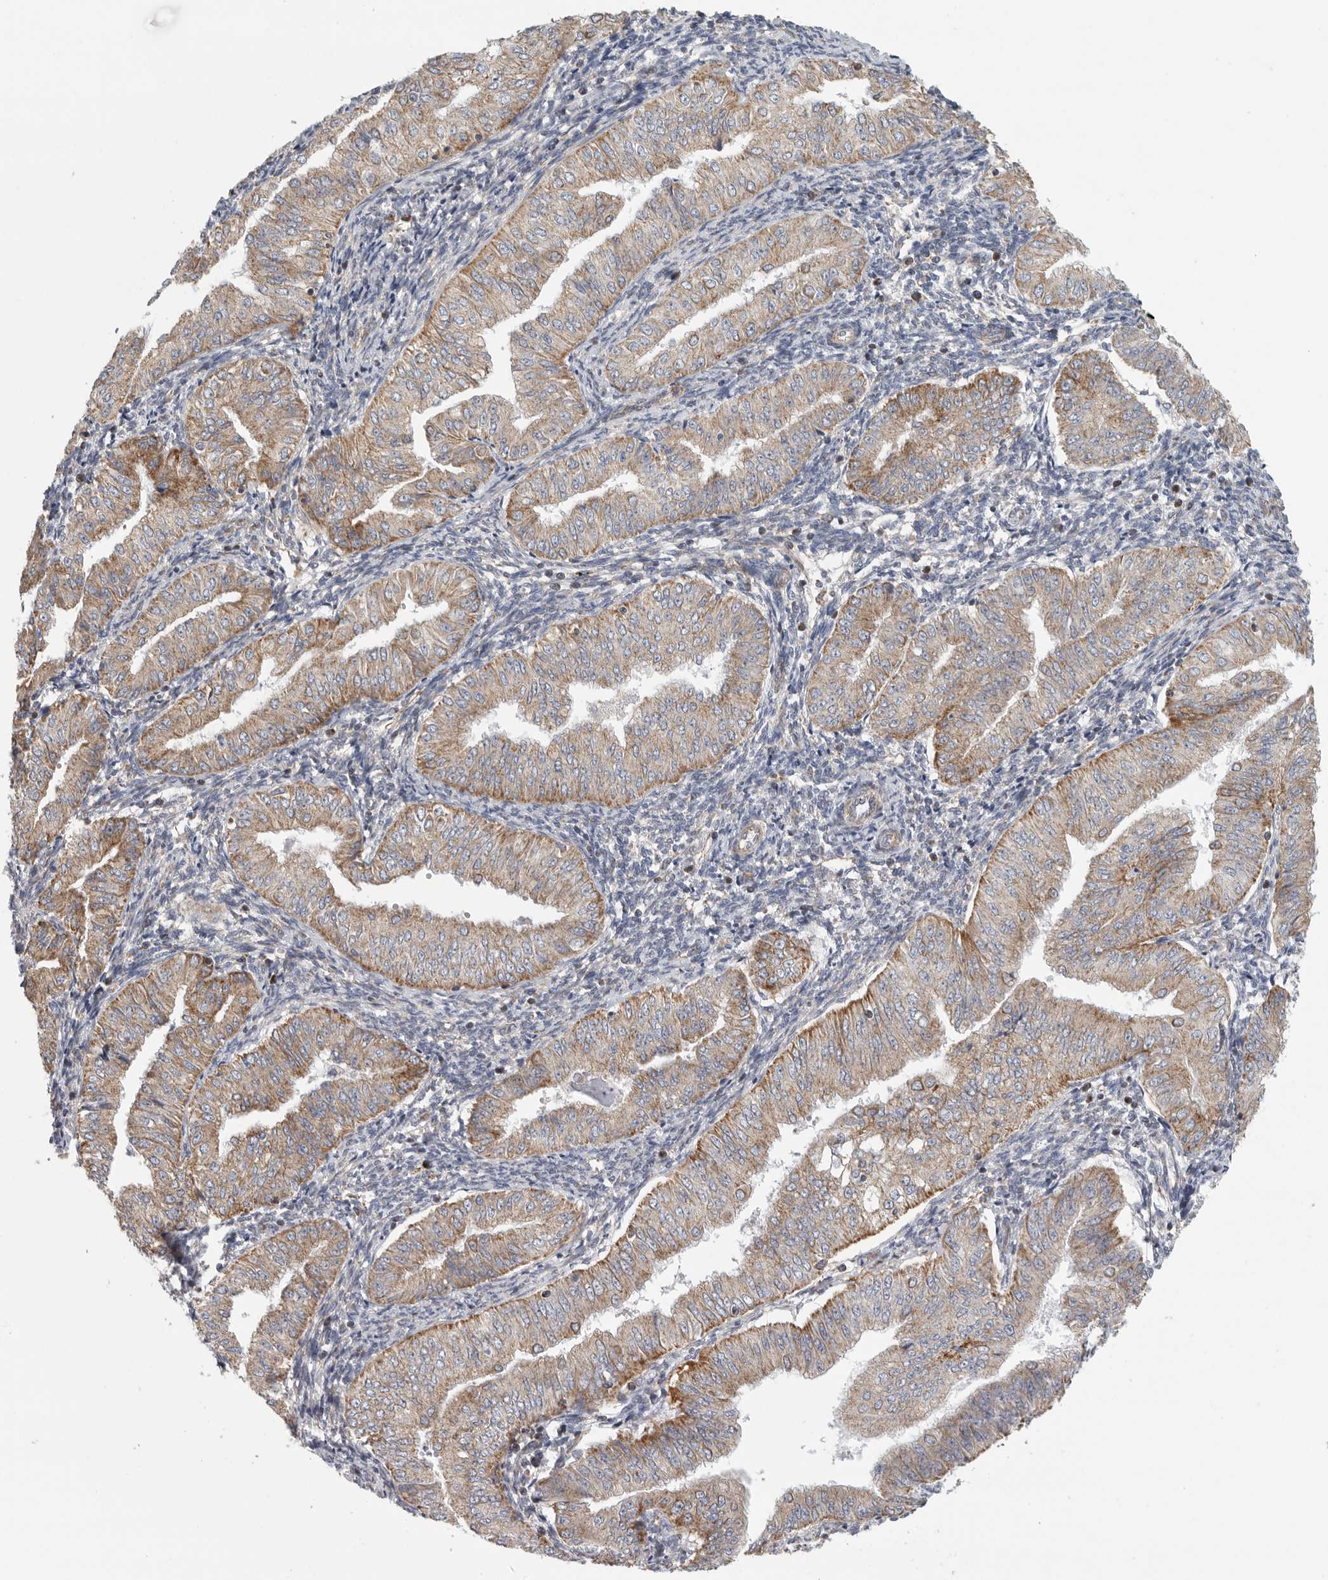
{"staining": {"intensity": "moderate", "quantity": ">75%", "location": "cytoplasmic/membranous"}, "tissue": "endometrial cancer", "cell_type": "Tumor cells", "image_type": "cancer", "snomed": [{"axis": "morphology", "description": "Normal tissue, NOS"}, {"axis": "morphology", "description": "Adenocarcinoma, NOS"}, {"axis": "topography", "description": "Endometrium"}], "caption": "Brown immunohistochemical staining in human adenocarcinoma (endometrial) displays moderate cytoplasmic/membranous staining in approximately >75% of tumor cells. The staining was performed using DAB, with brown indicating positive protein expression. Nuclei are stained blue with hematoxylin.", "gene": "FKBP8", "patient": {"sex": "female", "age": 53}}